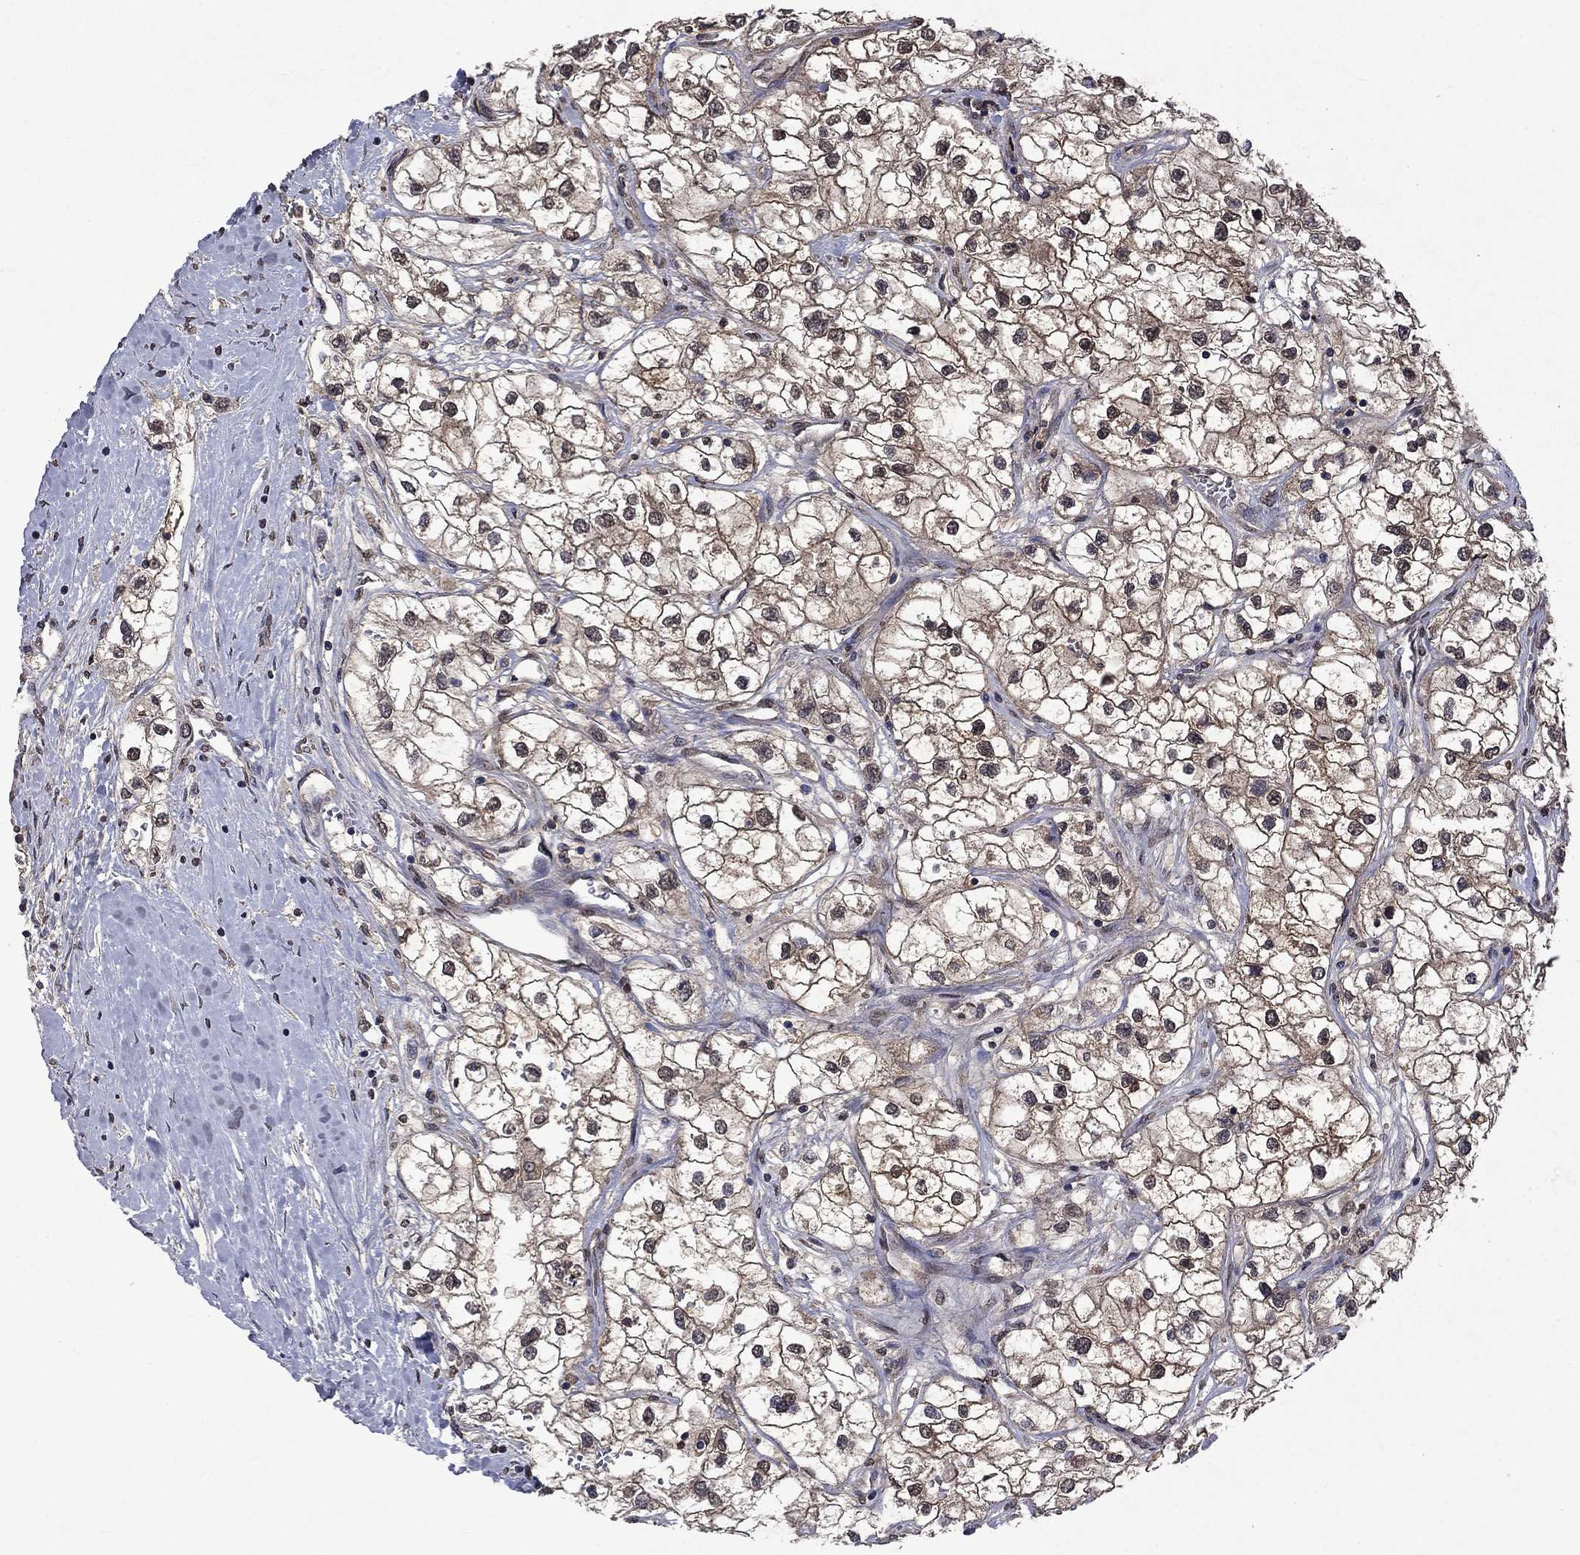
{"staining": {"intensity": "moderate", "quantity": "25%-75%", "location": "cytoplasmic/membranous,nuclear"}, "tissue": "renal cancer", "cell_type": "Tumor cells", "image_type": "cancer", "snomed": [{"axis": "morphology", "description": "Adenocarcinoma, NOS"}, {"axis": "topography", "description": "Kidney"}], "caption": "This is an image of immunohistochemistry staining of adenocarcinoma (renal), which shows moderate staining in the cytoplasmic/membranous and nuclear of tumor cells.", "gene": "TTC38", "patient": {"sex": "male", "age": 59}}